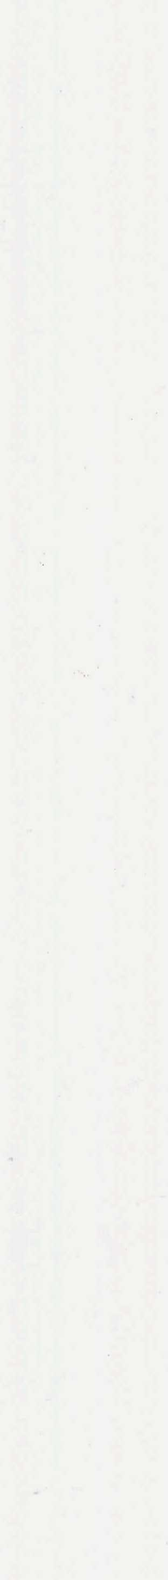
{"staining": {"intensity": "negative", "quantity": "none", "location": "none"}, "tissue": "vagina", "cell_type": "Squamous epithelial cells", "image_type": "normal", "snomed": [{"axis": "morphology", "description": "Normal tissue, NOS"}, {"axis": "topography", "description": "Vagina"}], "caption": "This is an immunohistochemistry (IHC) image of unremarkable vagina. There is no staining in squamous epithelial cells.", "gene": "PTGS2", "patient": {"sex": "female", "age": 68}}